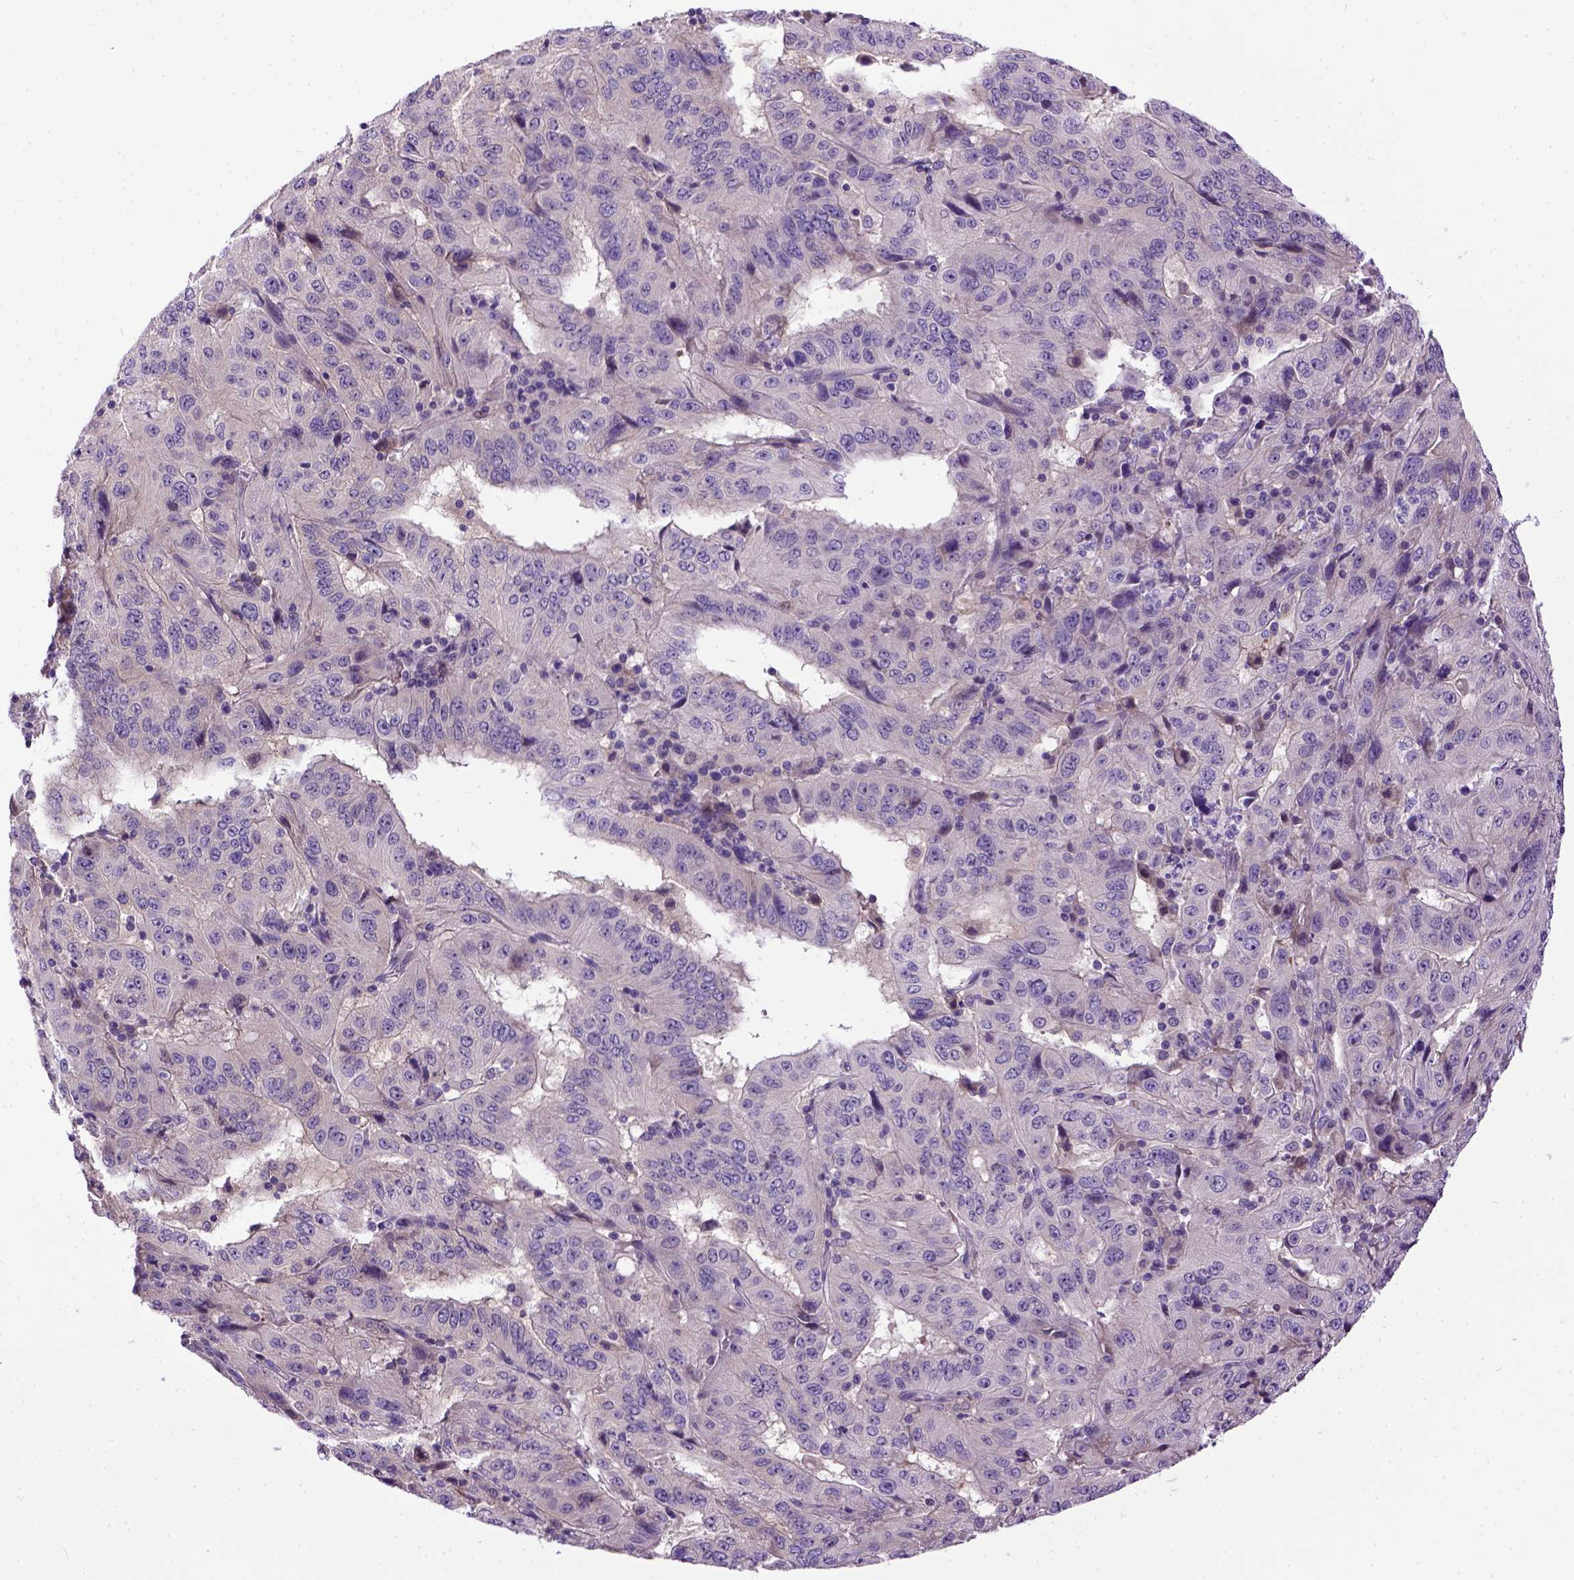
{"staining": {"intensity": "negative", "quantity": "none", "location": "none"}, "tissue": "pancreatic cancer", "cell_type": "Tumor cells", "image_type": "cancer", "snomed": [{"axis": "morphology", "description": "Adenocarcinoma, NOS"}, {"axis": "topography", "description": "Pancreas"}], "caption": "Human pancreatic cancer stained for a protein using IHC demonstrates no staining in tumor cells.", "gene": "NEK5", "patient": {"sex": "male", "age": 63}}